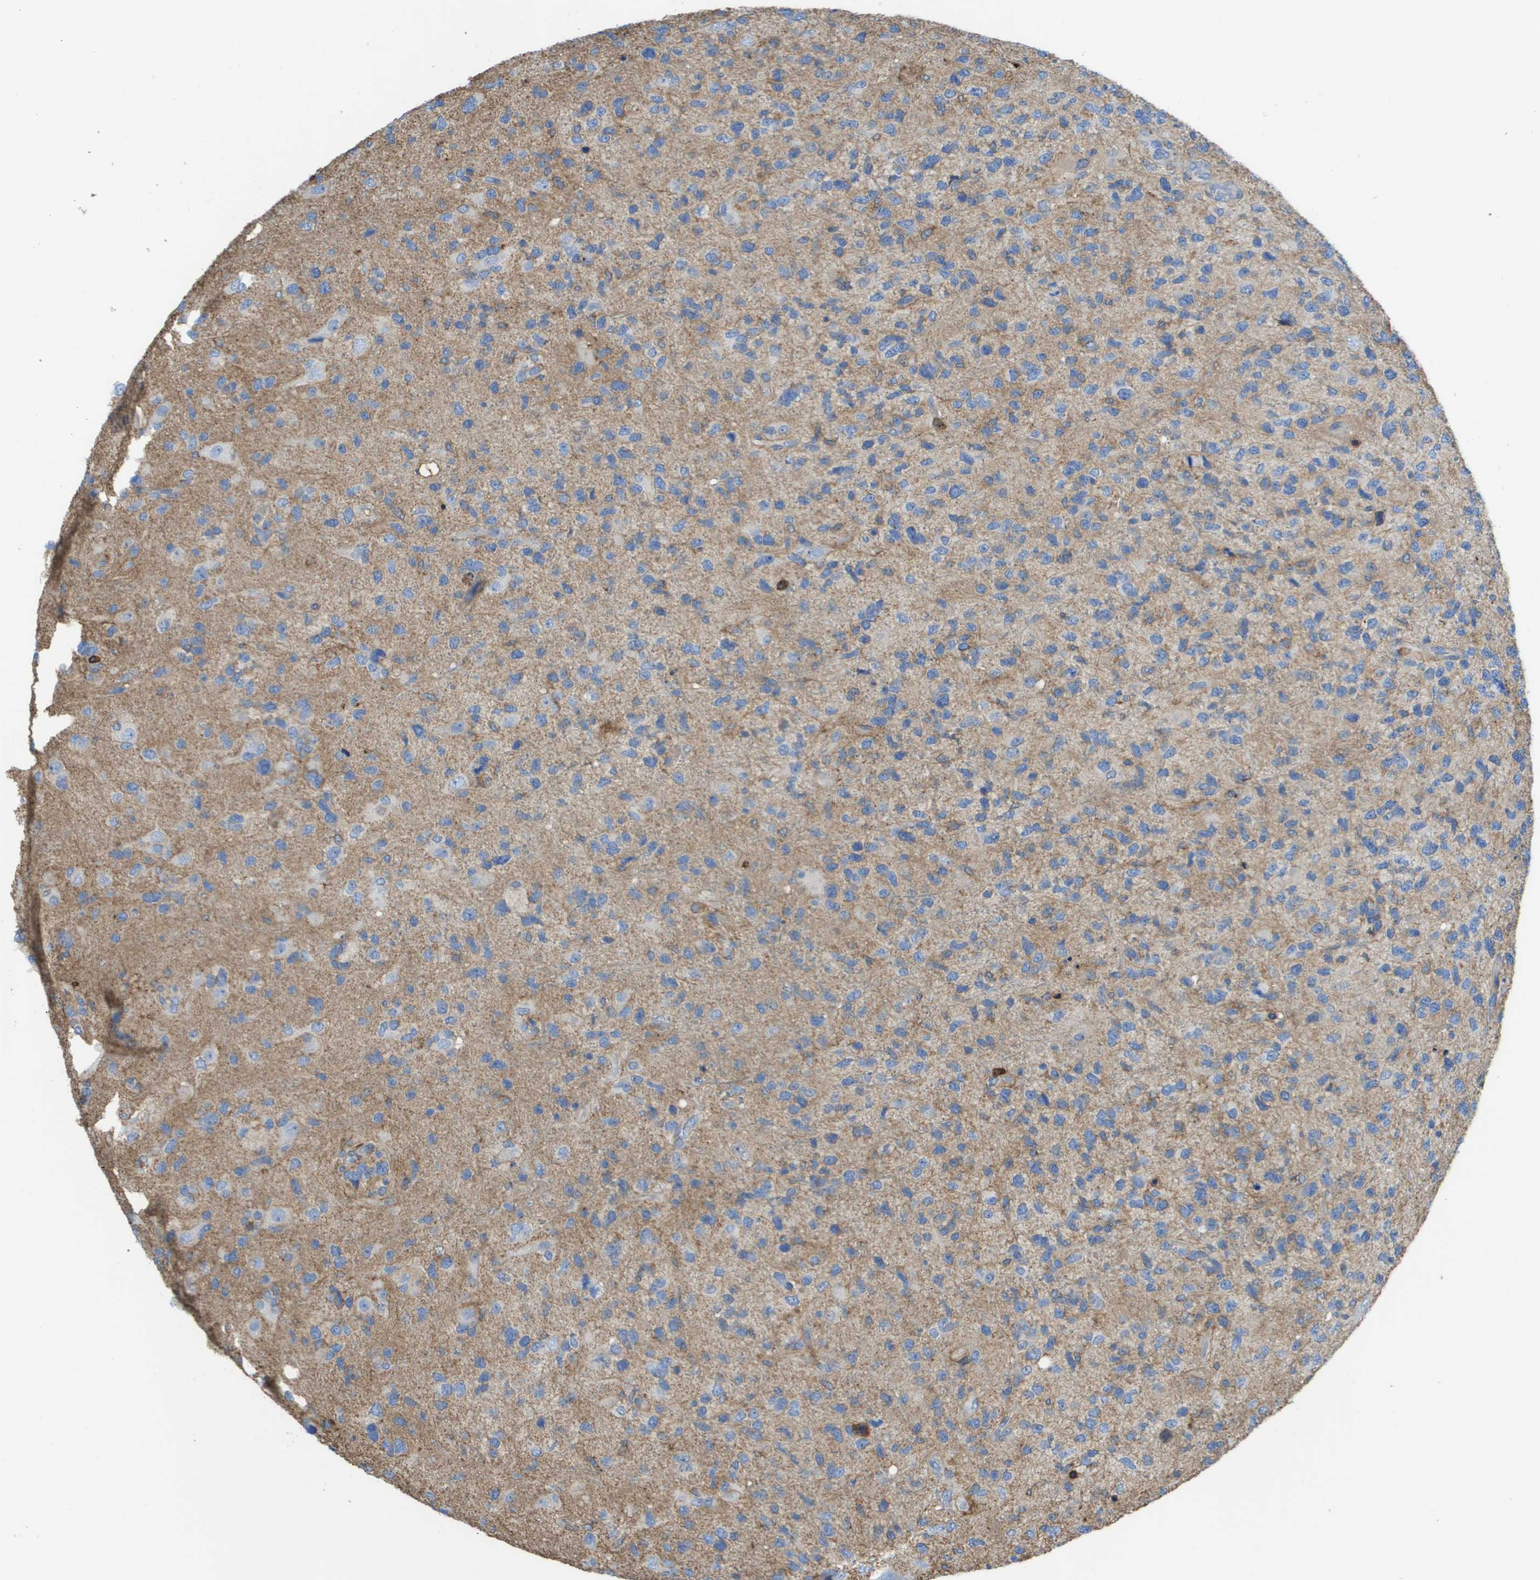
{"staining": {"intensity": "negative", "quantity": "none", "location": "none"}, "tissue": "glioma", "cell_type": "Tumor cells", "image_type": "cancer", "snomed": [{"axis": "morphology", "description": "Glioma, malignant, High grade"}, {"axis": "topography", "description": "Brain"}], "caption": "The histopathology image shows no significant expression in tumor cells of high-grade glioma (malignant). (DAB (3,3'-diaminobenzidine) IHC, high magnification).", "gene": "PASK", "patient": {"sex": "female", "age": 58}}